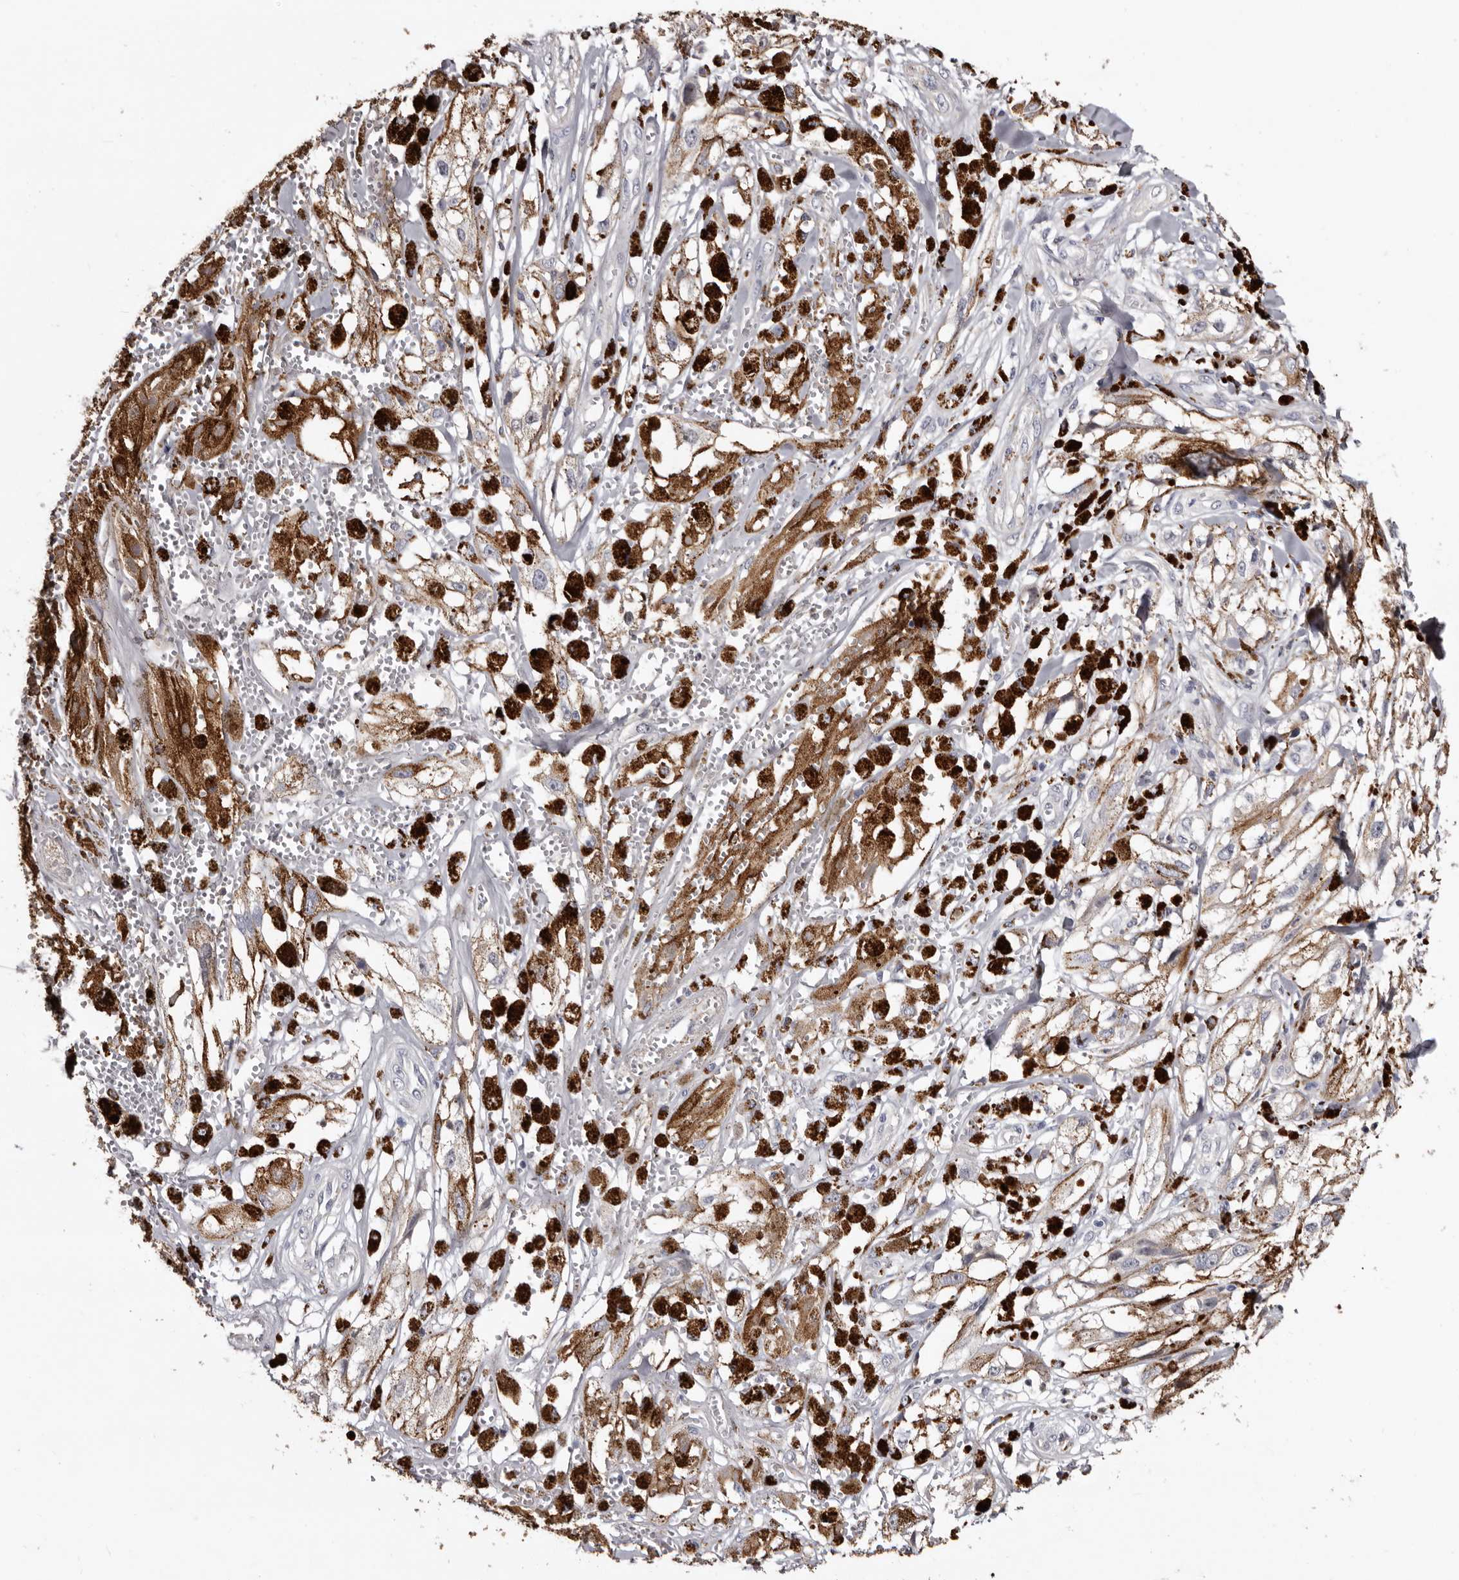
{"staining": {"intensity": "moderate", "quantity": ">75%", "location": "cytoplasmic/membranous"}, "tissue": "melanoma", "cell_type": "Tumor cells", "image_type": "cancer", "snomed": [{"axis": "morphology", "description": "Malignant melanoma, NOS"}, {"axis": "topography", "description": "Skin"}], "caption": "Immunohistochemical staining of melanoma demonstrates medium levels of moderate cytoplasmic/membranous protein expression in approximately >75% of tumor cells.", "gene": "SLC10A4", "patient": {"sex": "male", "age": 88}}